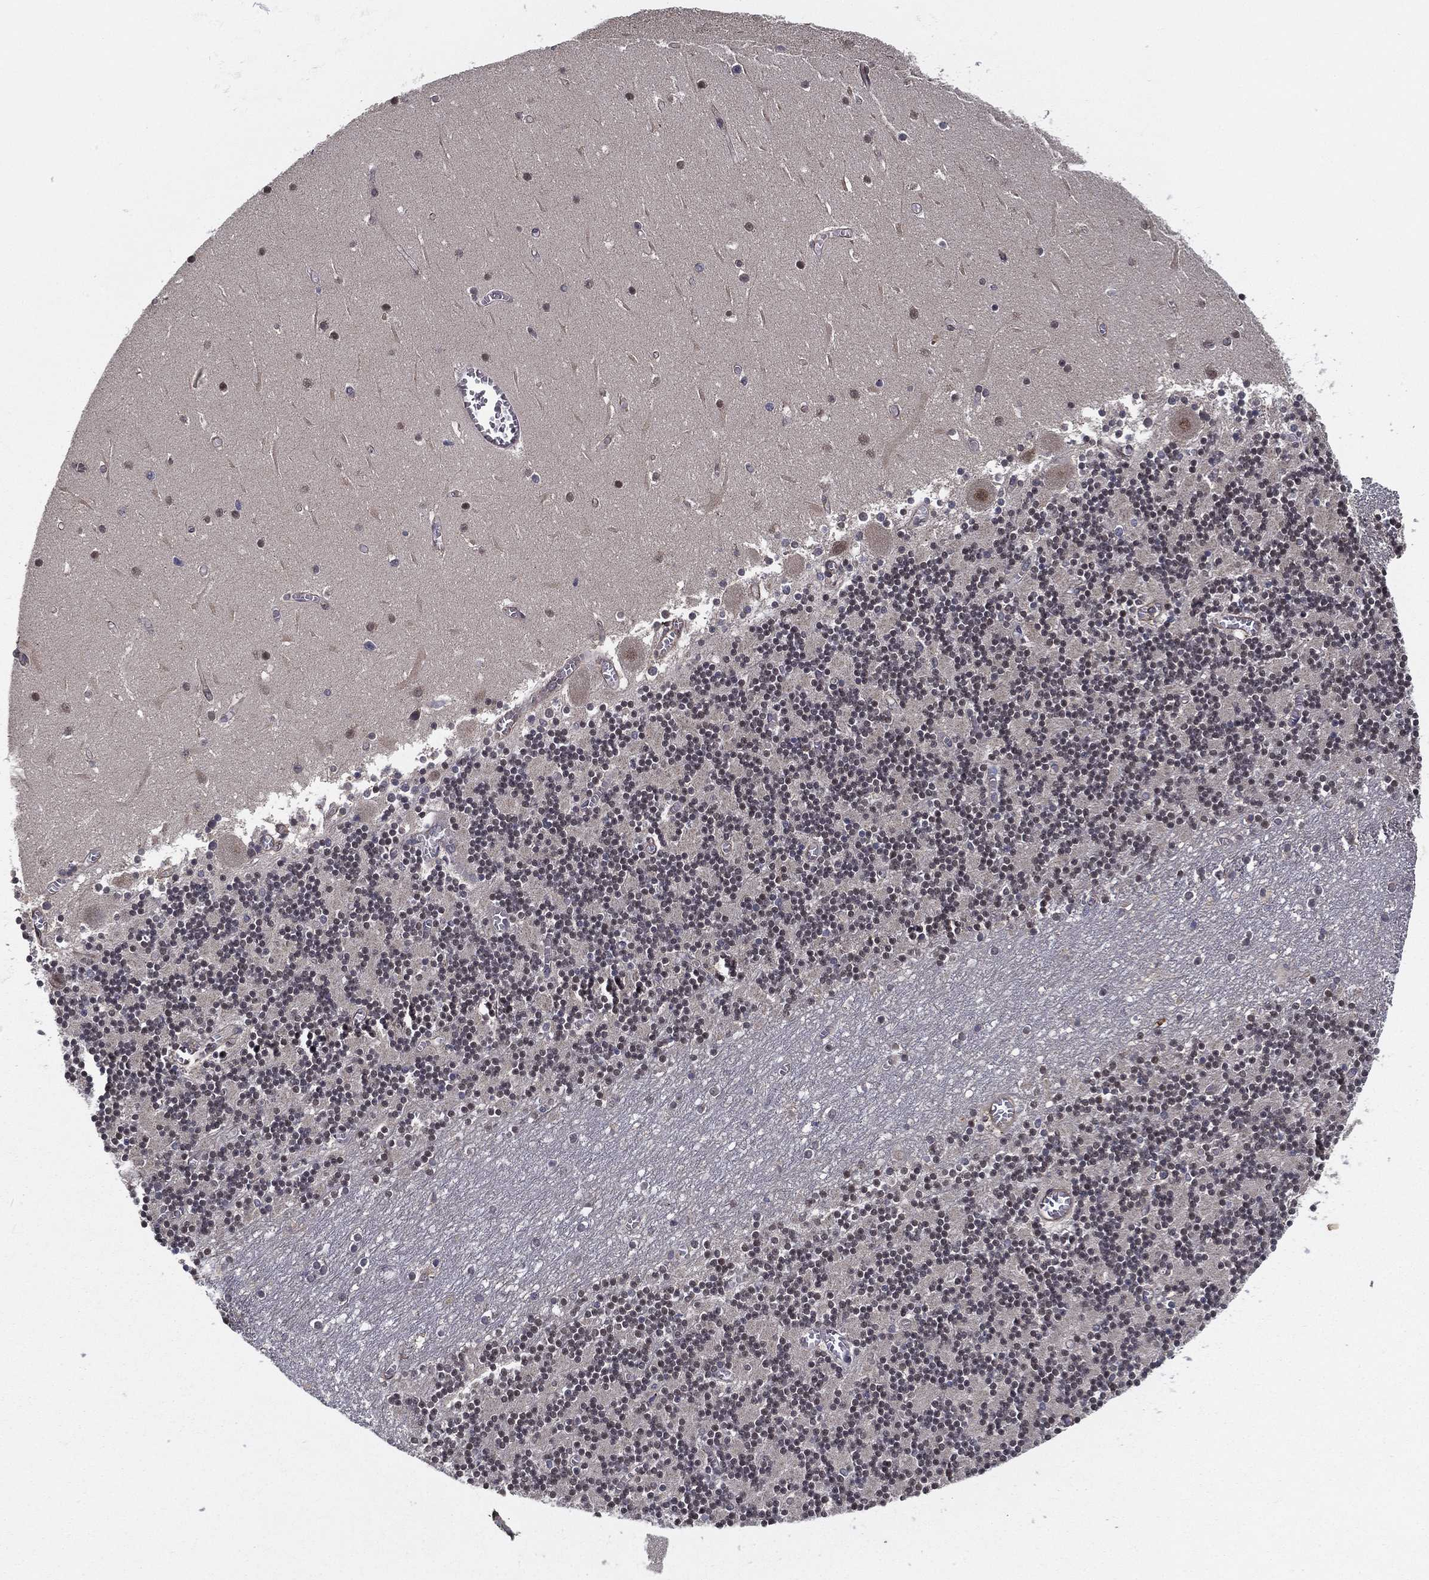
{"staining": {"intensity": "negative", "quantity": "none", "location": "none"}, "tissue": "cerebellum", "cell_type": "Cells in granular layer", "image_type": "normal", "snomed": [{"axis": "morphology", "description": "Normal tissue, NOS"}, {"axis": "topography", "description": "Cerebellum"}], "caption": "A micrograph of human cerebellum is negative for staining in cells in granular layer. (DAB IHC with hematoxylin counter stain).", "gene": "UACA", "patient": {"sex": "female", "age": 28}}